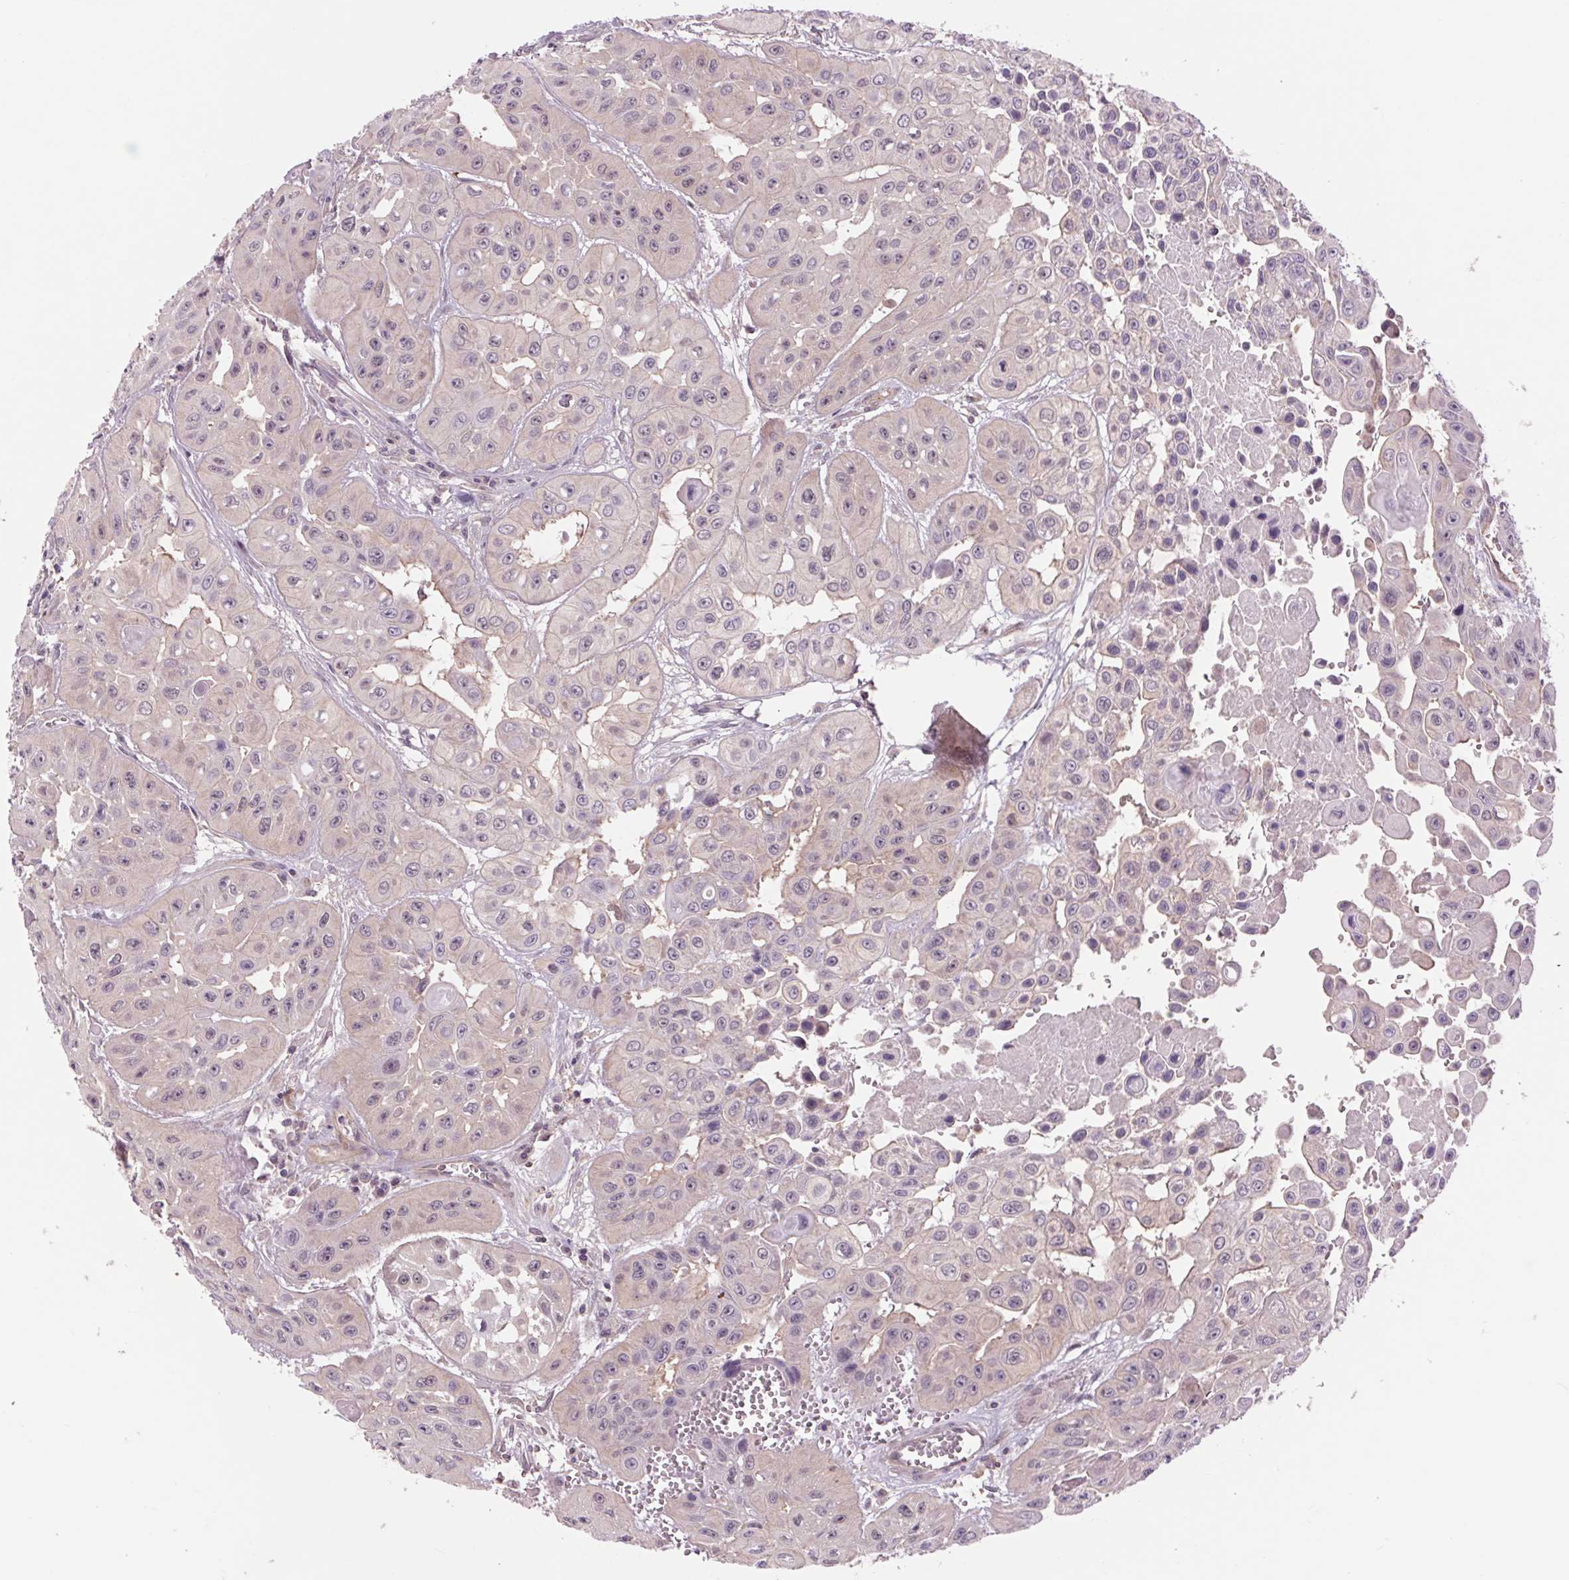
{"staining": {"intensity": "weak", "quantity": "<25%", "location": "cytoplasmic/membranous"}, "tissue": "head and neck cancer", "cell_type": "Tumor cells", "image_type": "cancer", "snomed": [{"axis": "morphology", "description": "Adenocarcinoma, NOS"}, {"axis": "topography", "description": "Head-Neck"}], "caption": "Adenocarcinoma (head and neck) was stained to show a protein in brown. There is no significant staining in tumor cells. Brightfield microscopy of immunohistochemistry (IHC) stained with DAB (3,3'-diaminobenzidine) (brown) and hematoxylin (blue), captured at high magnification.", "gene": "SH3RF2", "patient": {"sex": "male", "age": 73}}